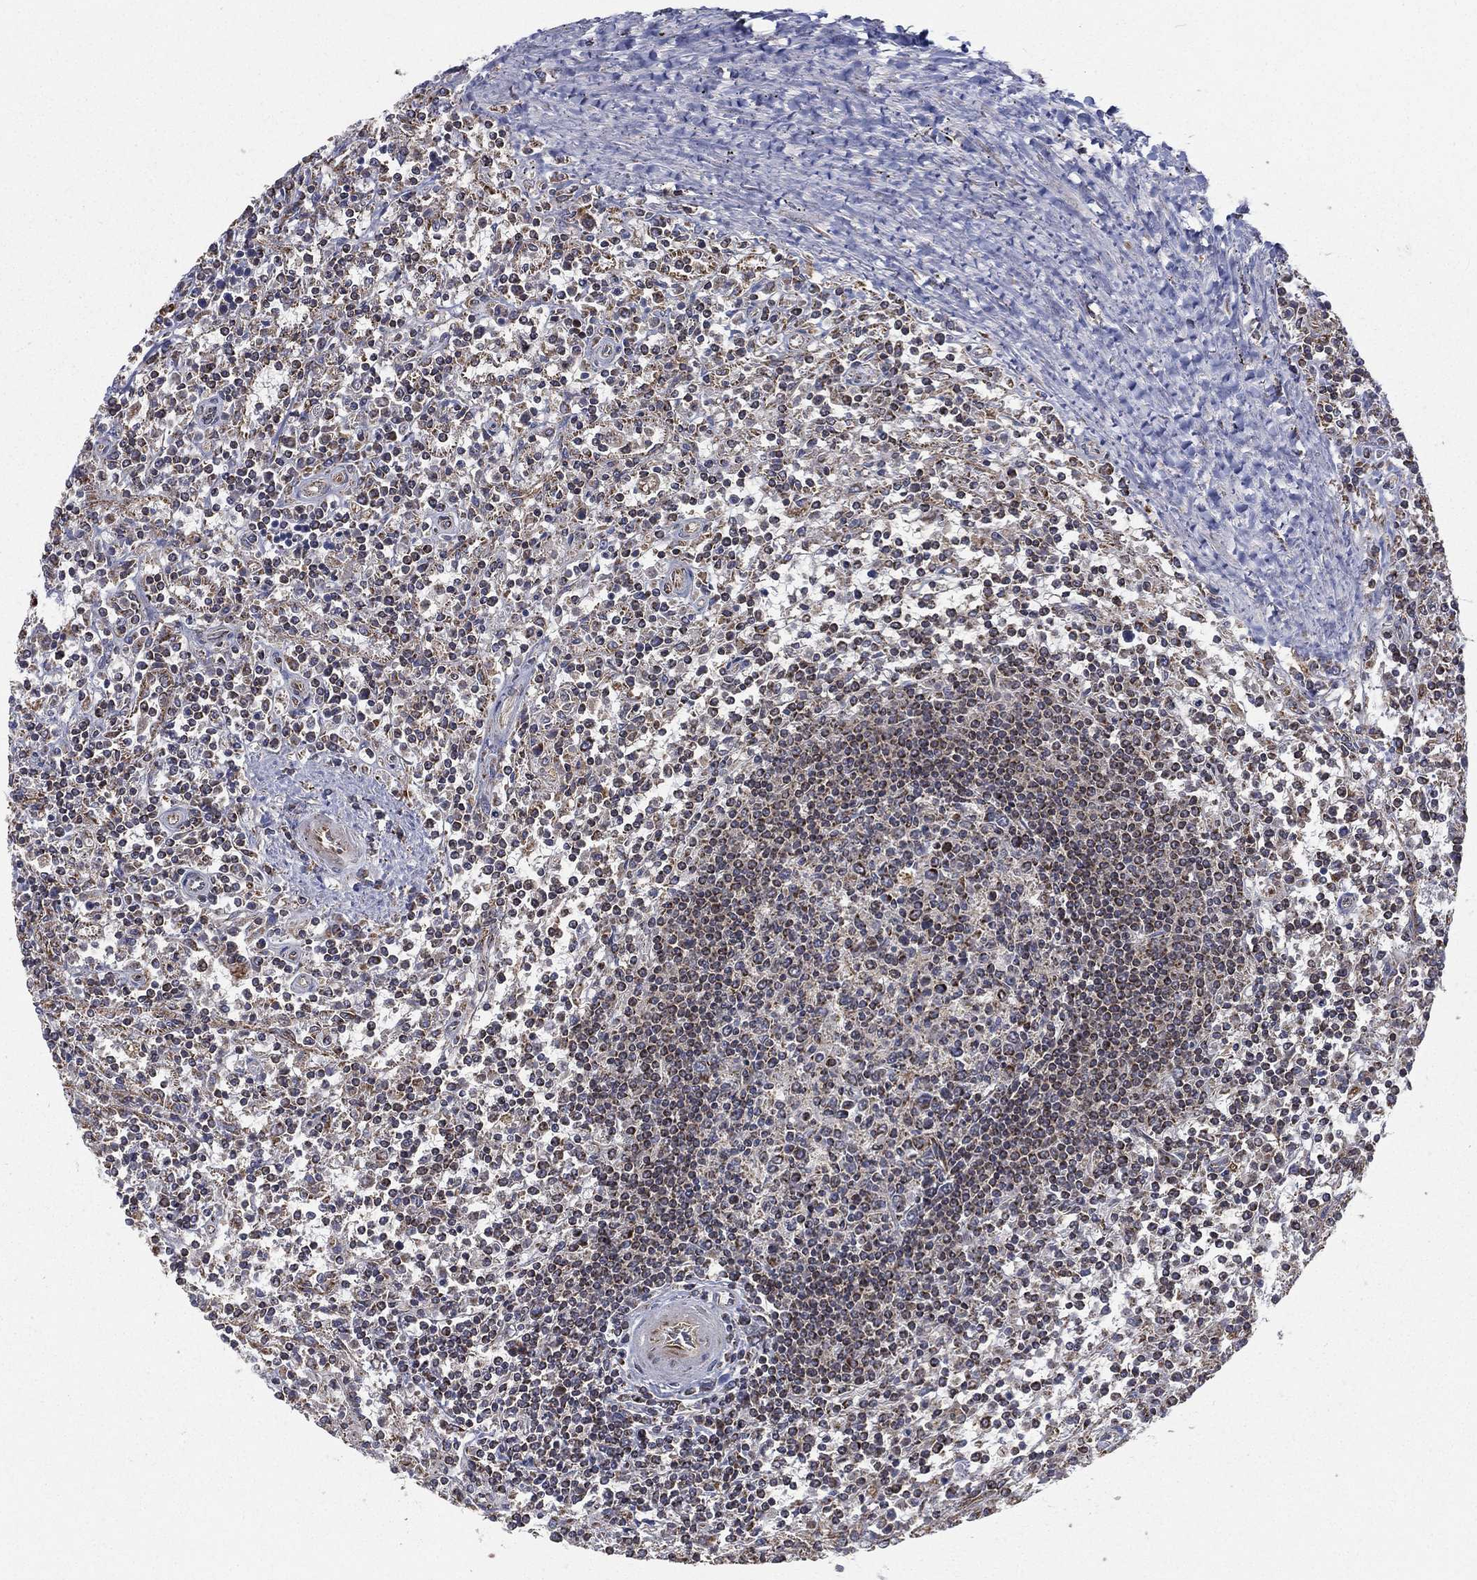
{"staining": {"intensity": "moderate", "quantity": "<25%", "location": "cytoplasmic/membranous"}, "tissue": "lymphoma", "cell_type": "Tumor cells", "image_type": "cancer", "snomed": [{"axis": "morphology", "description": "Malignant lymphoma, non-Hodgkin's type, Low grade"}, {"axis": "topography", "description": "Spleen"}], "caption": "About <25% of tumor cells in human lymphoma display moderate cytoplasmic/membranous protein expression as visualized by brown immunohistochemical staining.", "gene": "RIN3", "patient": {"sex": "male", "age": 62}}